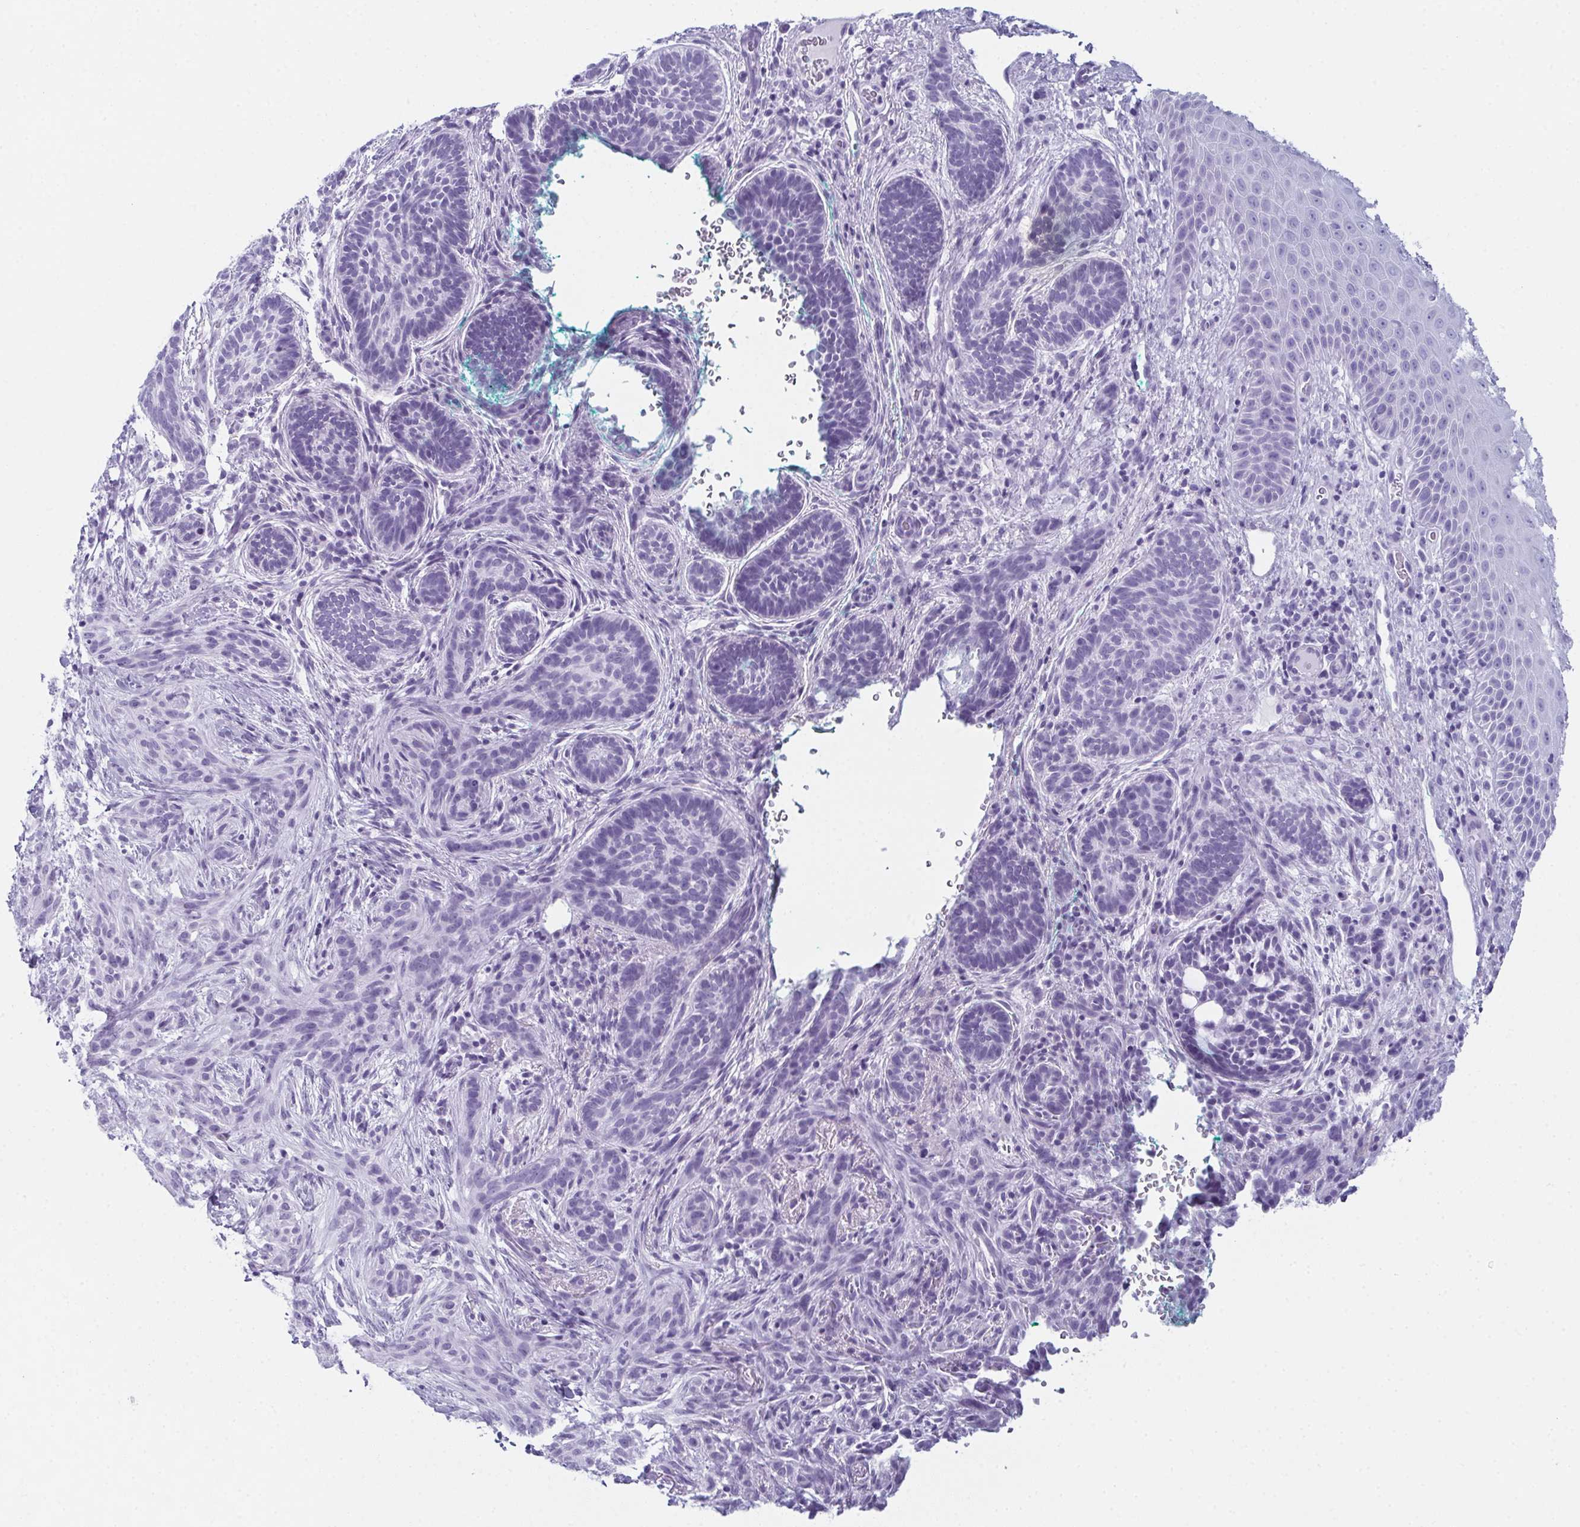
{"staining": {"intensity": "negative", "quantity": "none", "location": "none"}, "tissue": "skin cancer", "cell_type": "Tumor cells", "image_type": "cancer", "snomed": [{"axis": "morphology", "description": "Basal cell carcinoma"}, {"axis": "topography", "description": "Skin"}], "caption": "Skin cancer was stained to show a protein in brown. There is no significant staining in tumor cells.", "gene": "ENKUR", "patient": {"sex": "male", "age": 63}}